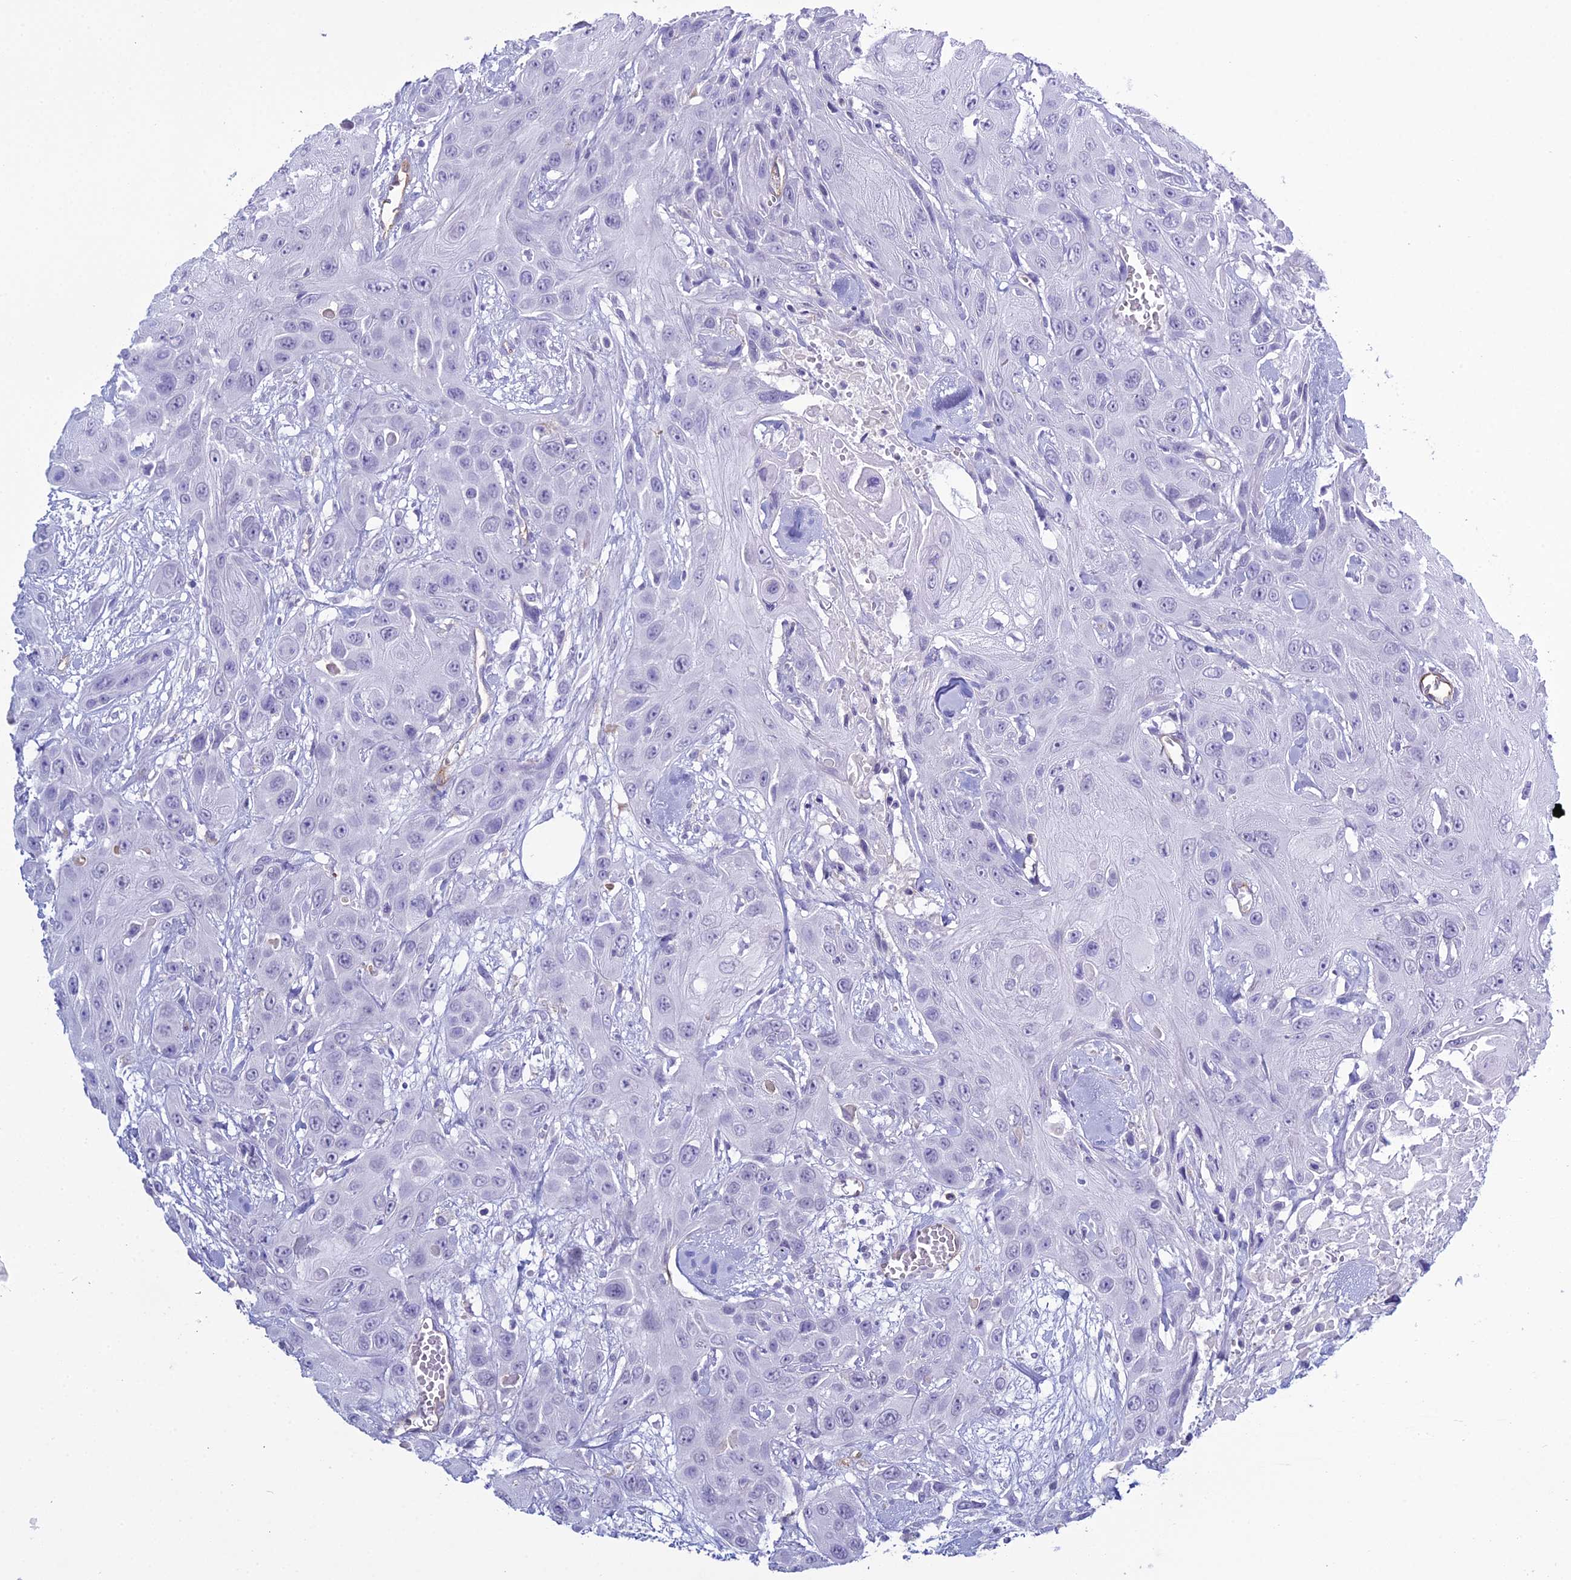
{"staining": {"intensity": "negative", "quantity": "none", "location": "none"}, "tissue": "head and neck cancer", "cell_type": "Tumor cells", "image_type": "cancer", "snomed": [{"axis": "morphology", "description": "Squamous cell carcinoma, NOS"}, {"axis": "topography", "description": "Head-Neck"}], "caption": "Tumor cells are negative for protein expression in human head and neck squamous cell carcinoma.", "gene": "ACE", "patient": {"sex": "male", "age": 81}}